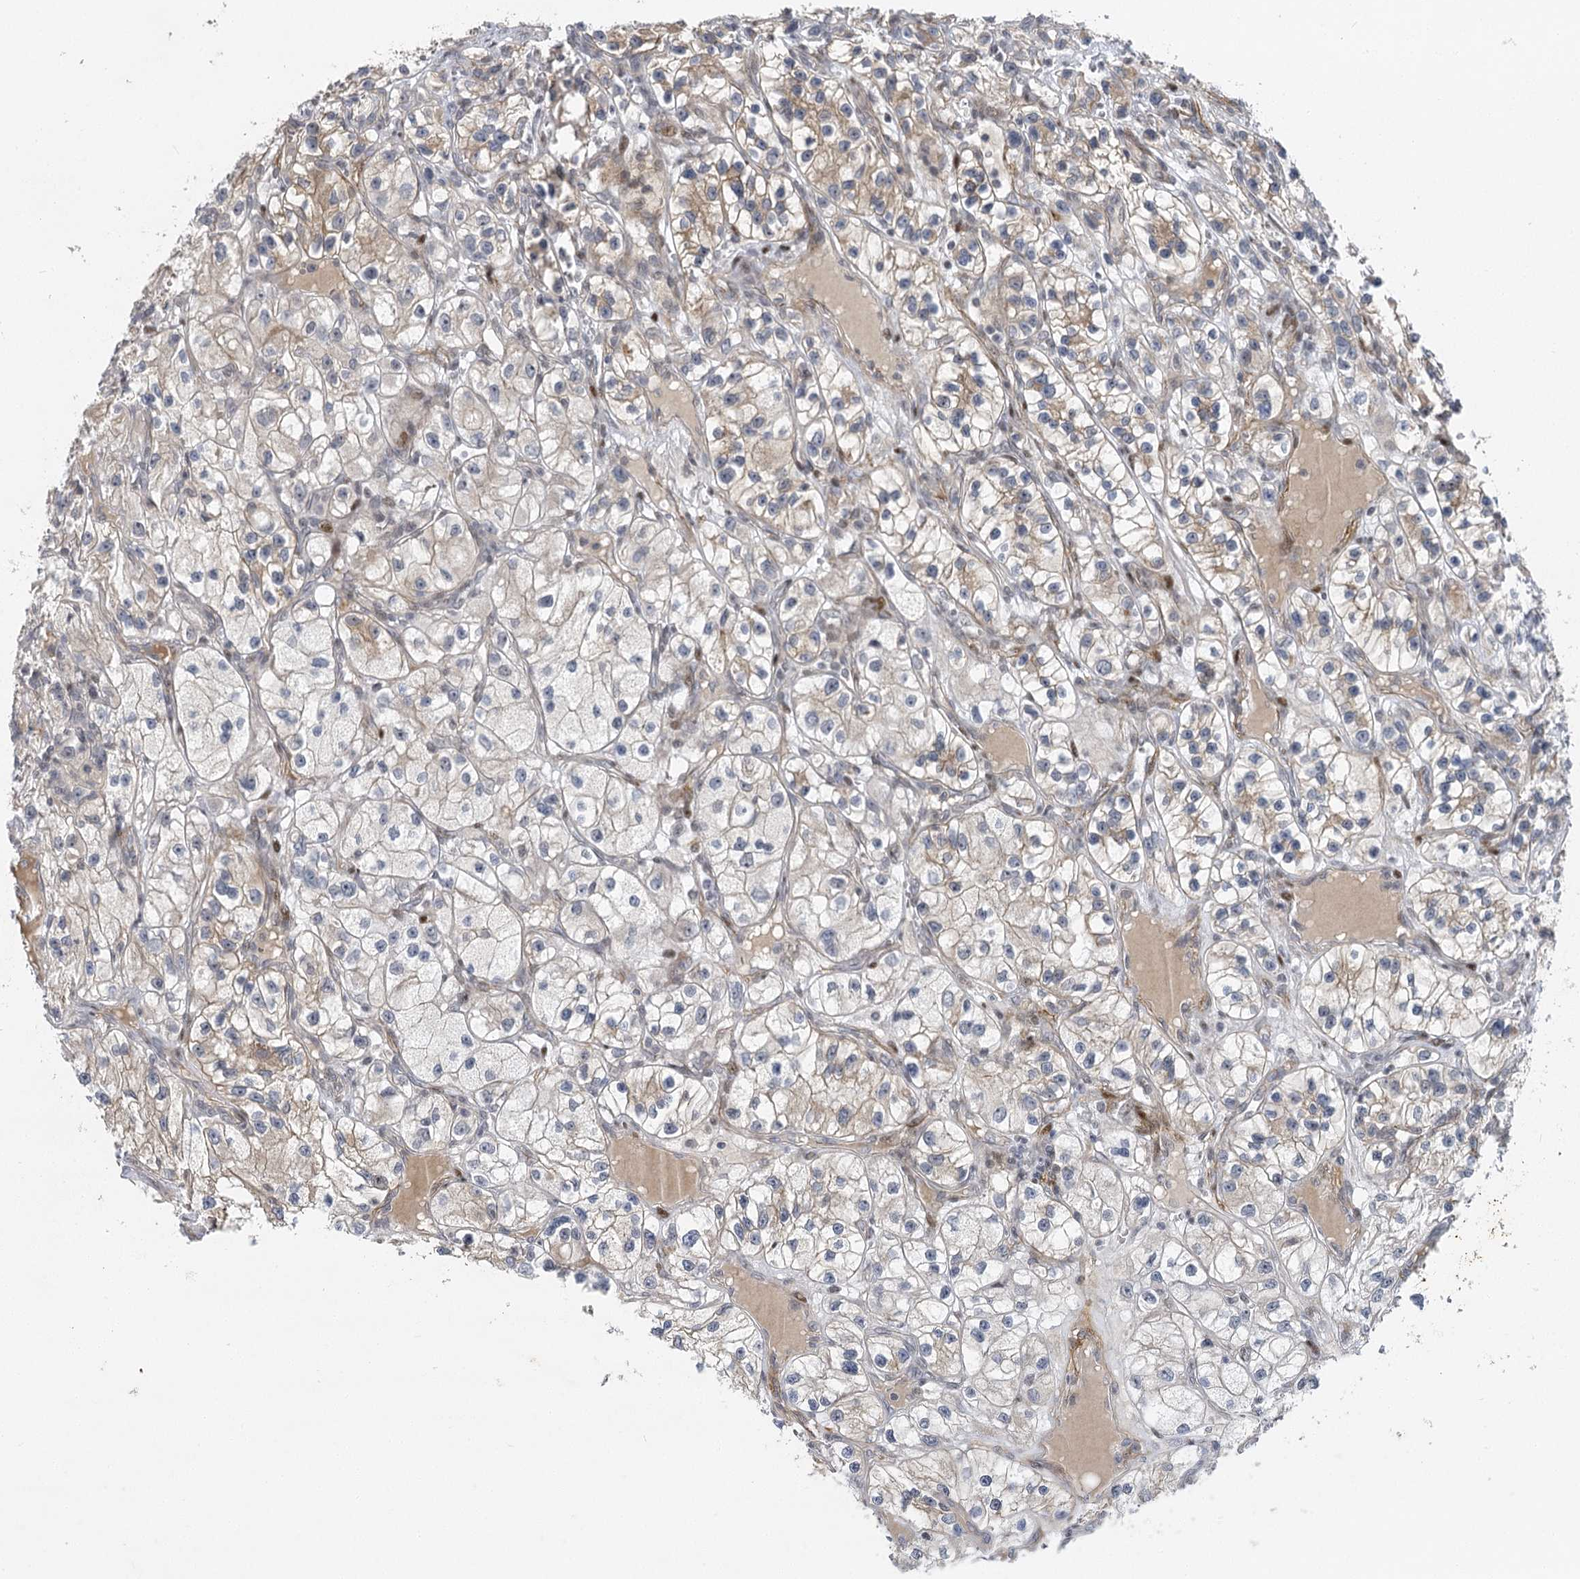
{"staining": {"intensity": "weak", "quantity": "<25%", "location": "cytoplasmic/membranous"}, "tissue": "renal cancer", "cell_type": "Tumor cells", "image_type": "cancer", "snomed": [{"axis": "morphology", "description": "Adenocarcinoma, NOS"}, {"axis": "topography", "description": "Kidney"}], "caption": "There is no significant positivity in tumor cells of renal adenocarcinoma. (DAB immunohistochemistry visualized using brightfield microscopy, high magnification).", "gene": "IL11RA", "patient": {"sex": "female", "age": 57}}